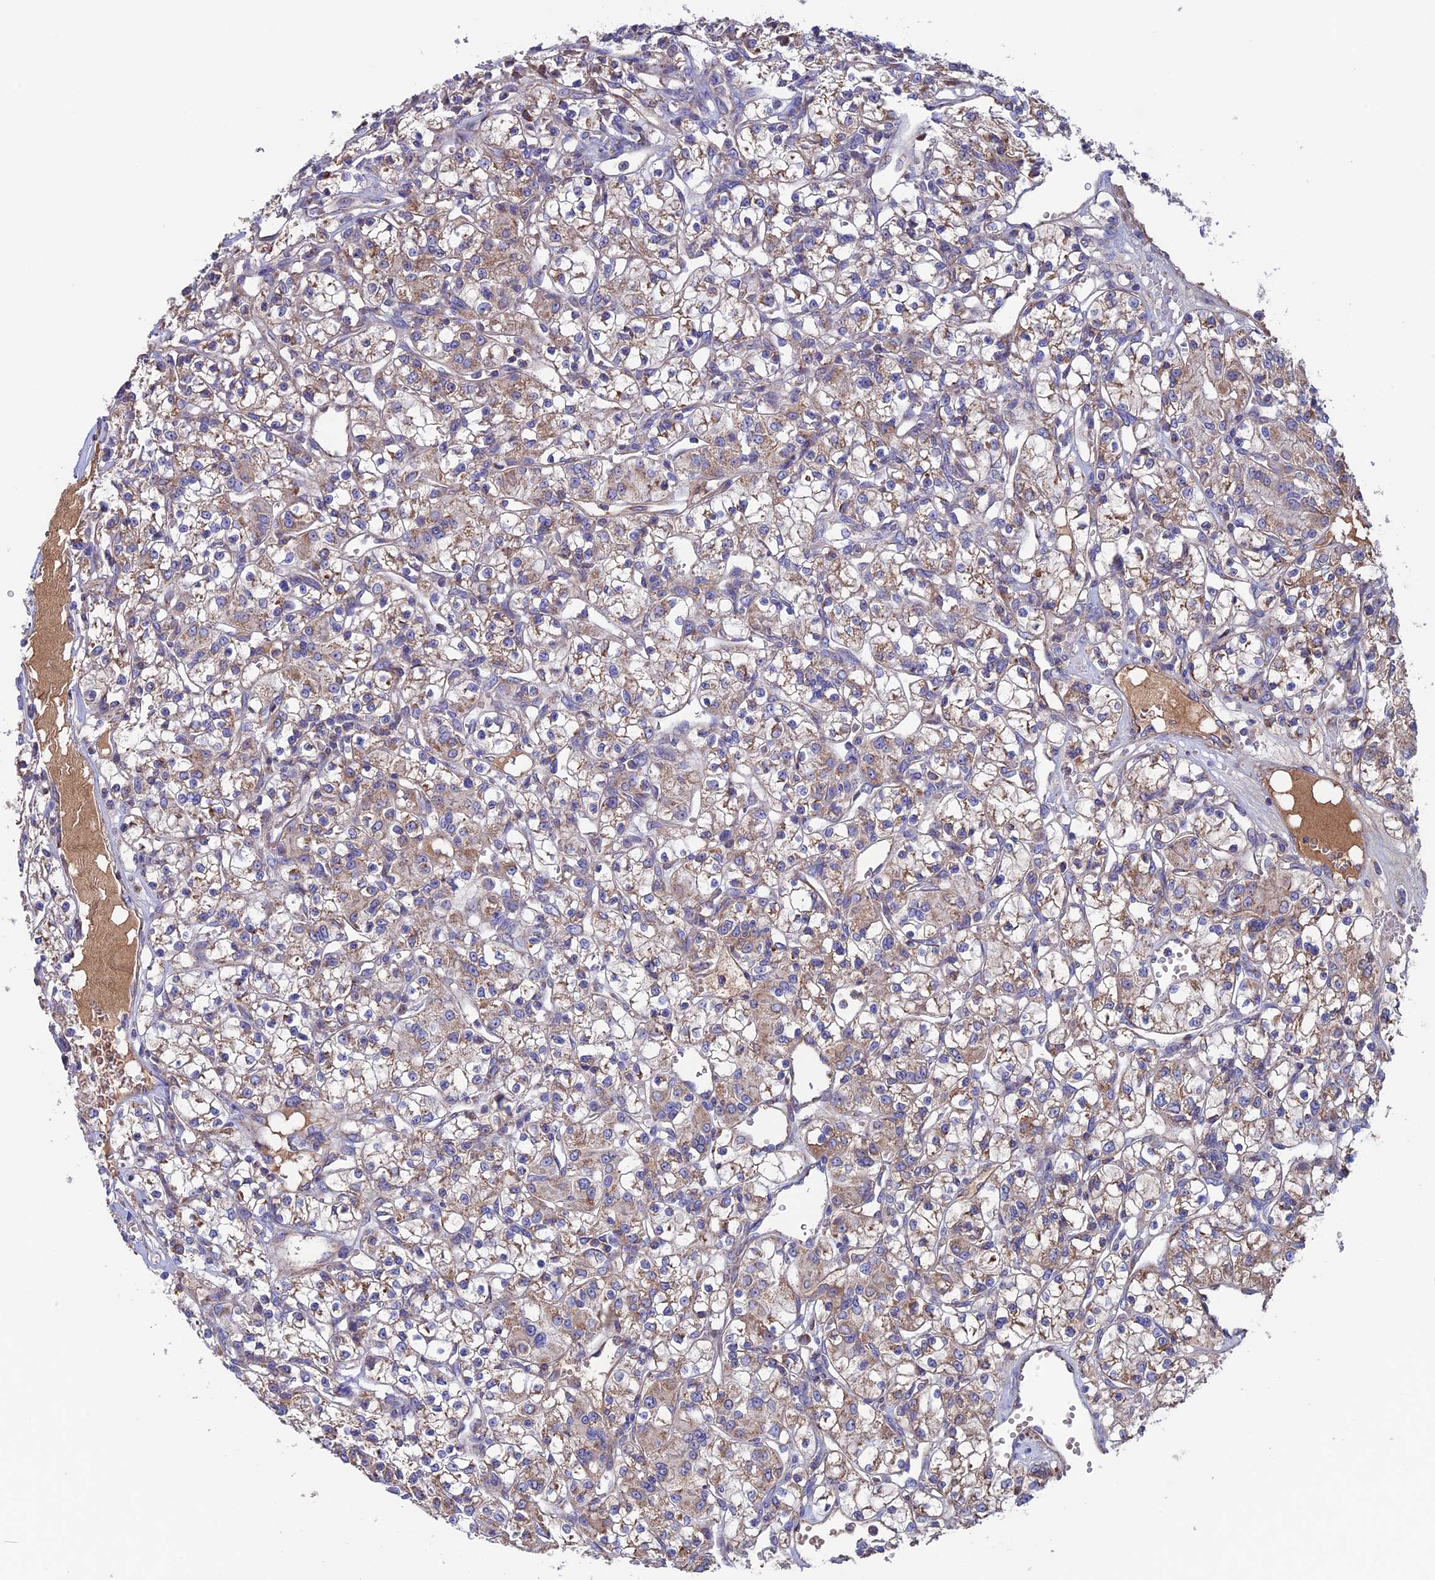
{"staining": {"intensity": "moderate", "quantity": ">75%", "location": "cytoplasmic/membranous"}, "tissue": "renal cancer", "cell_type": "Tumor cells", "image_type": "cancer", "snomed": [{"axis": "morphology", "description": "Adenocarcinoma, NOS"}, {"axis": "topography", "description": "Kidney"}], "caption": "The photomicrograph exhibits a brown stain indicating the presence of a protein in the cytoplasmic/membranous of tumor cells in renal adenocarcinoma.", "gene": "SLC15A5", "patient": {"sex": "female", "age": 59}}